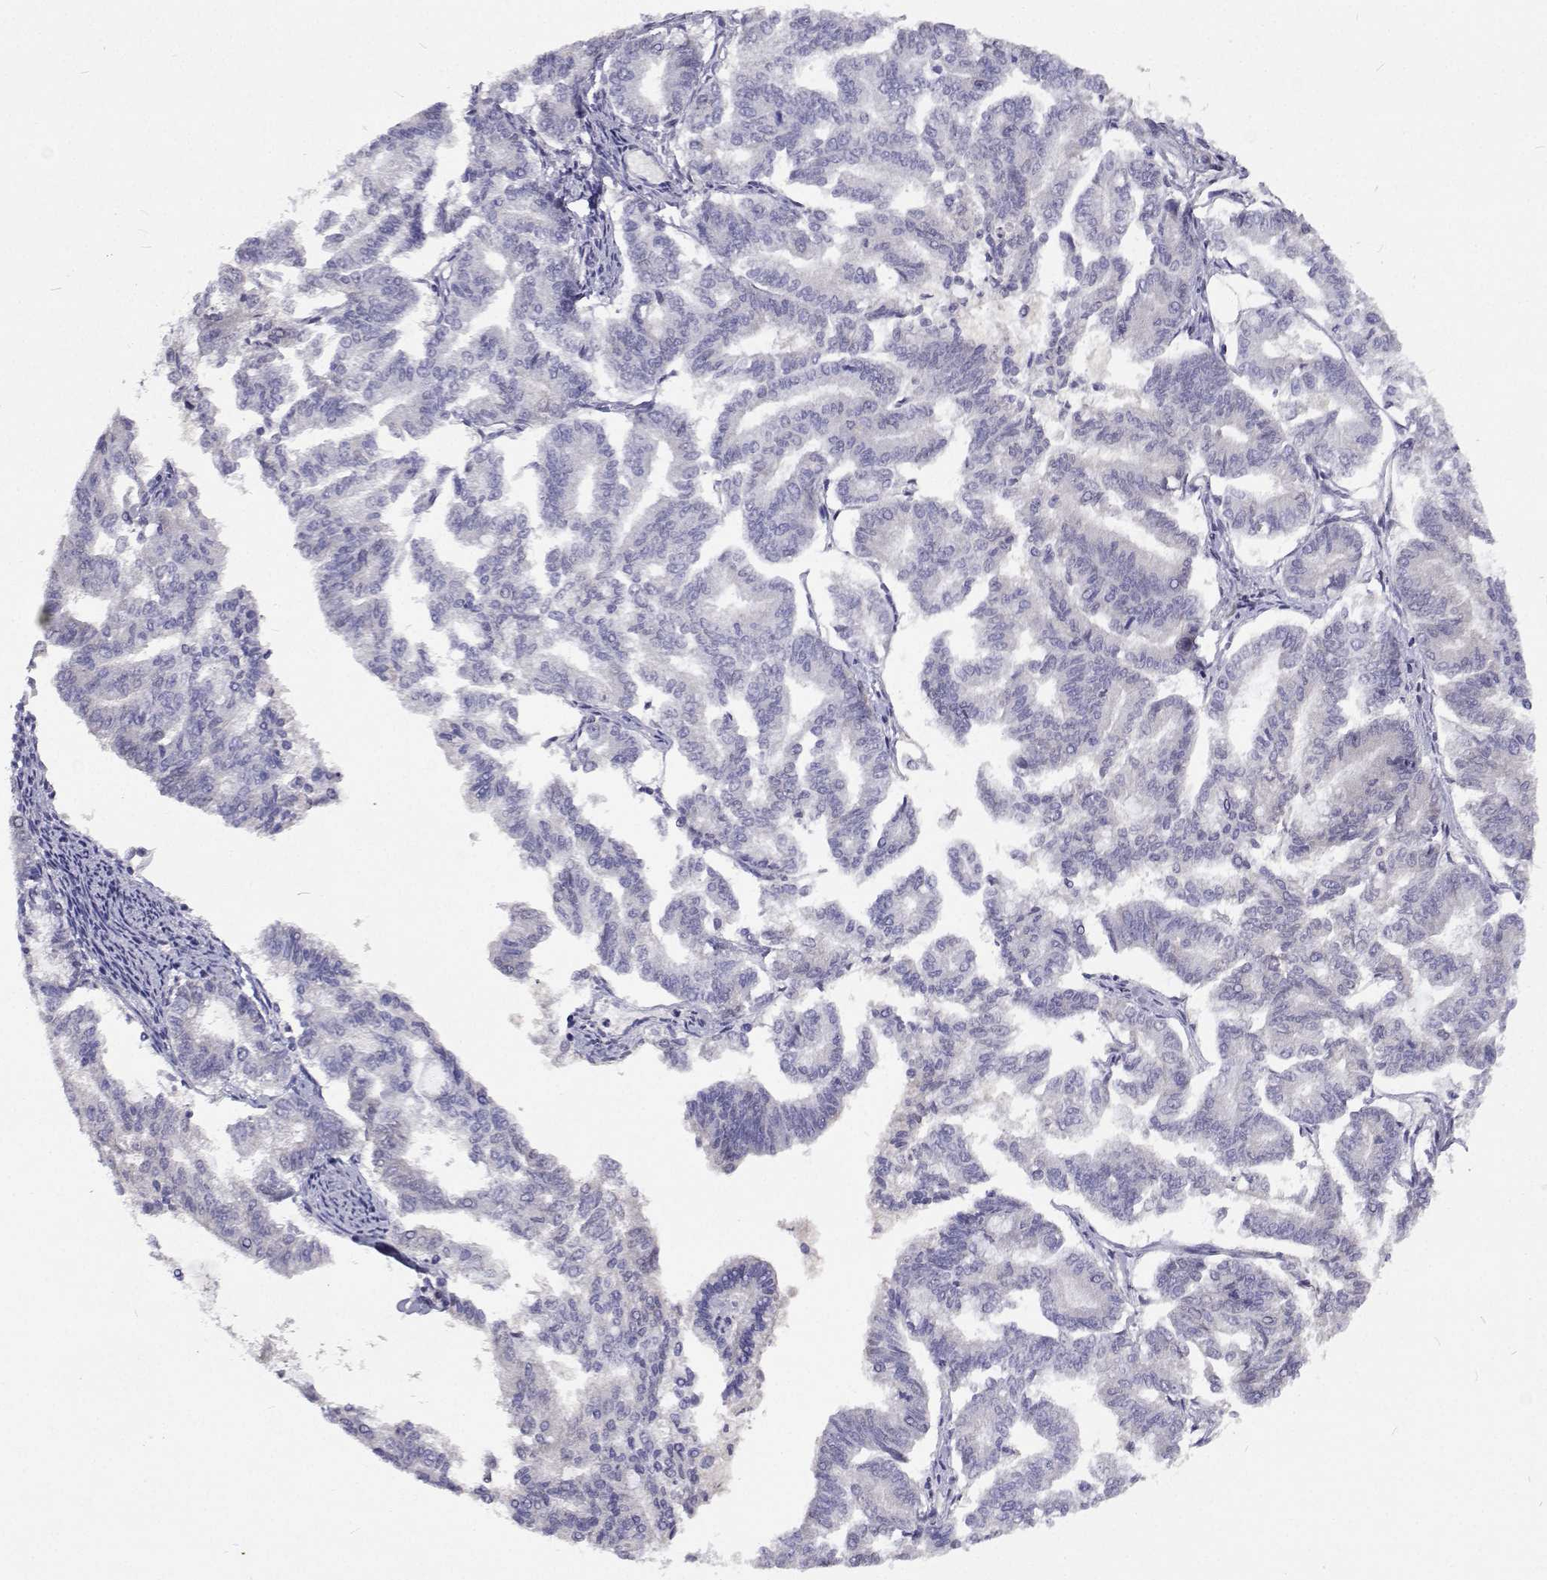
{"staining": {"intensity": "negative", "quantity": "none", "location": "none"}, "tissue": "endometrial cancer", "cell_type": "Tumor cells", "image_type": "cancer", "snomed": [{"axis": "morphology", "description": "Adenocarcinoma, NOS"}, {"axis": "topography", "description": "Endometrium"}], "caption": "Endometrial adenocarcinoma was stained to show a protein in brown. There is no significant expression in tumor cells.", "gene": "CFAP44", "patient": {"sex": "female", "age": 79}}